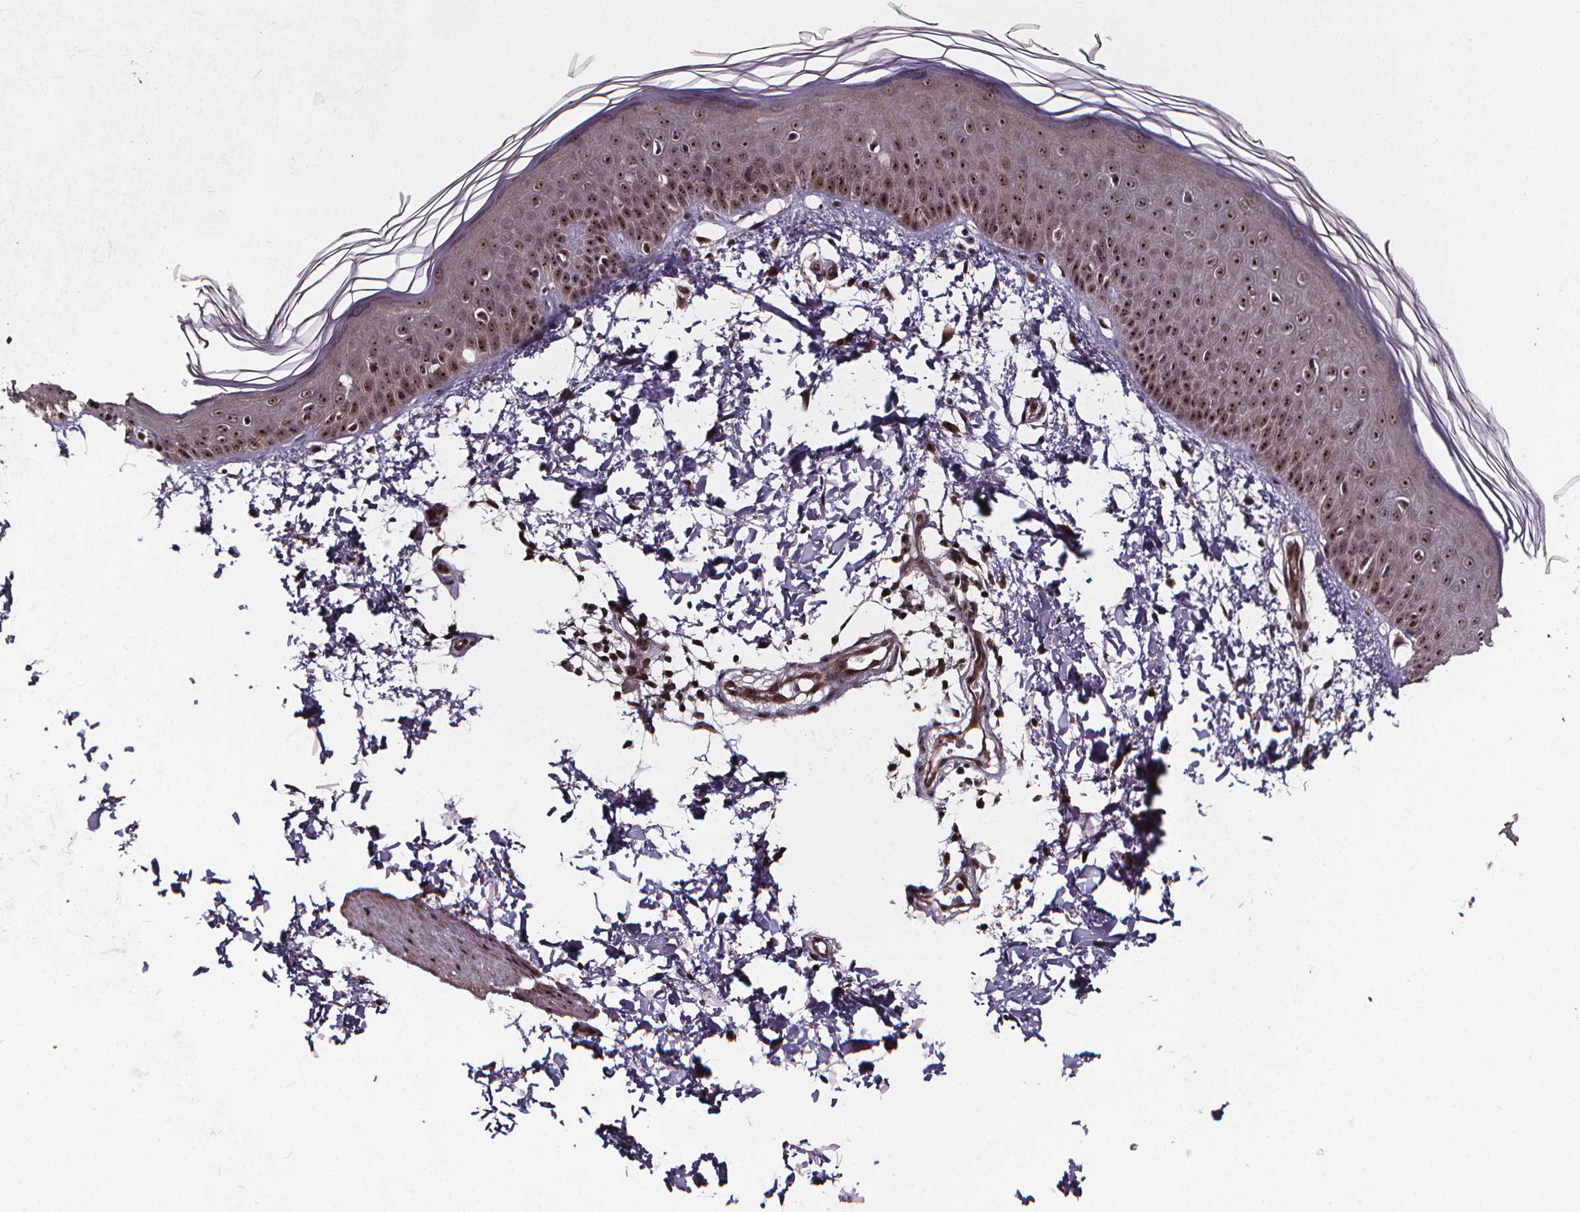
{"staining": {"intensity": "negative", "quantity": "none", "location": "none"}, "tissue": "skin", "cell_type": "Fibroblasts", "image_type": "normal", "snomed": [{"axis": "morphology", "description": "Normal tissue, NOS"}, {"axis": "topography", "description": "Skin"}], "caption": "Fibroblasts are negative for brown protein staining in normal skin. (DAB (3,3'-diaminobenzidine) immunohistochemistry with hematoxylin counter stain).", "gene": "DDIT3", "patient": {"sex": "female", "age": 62}}